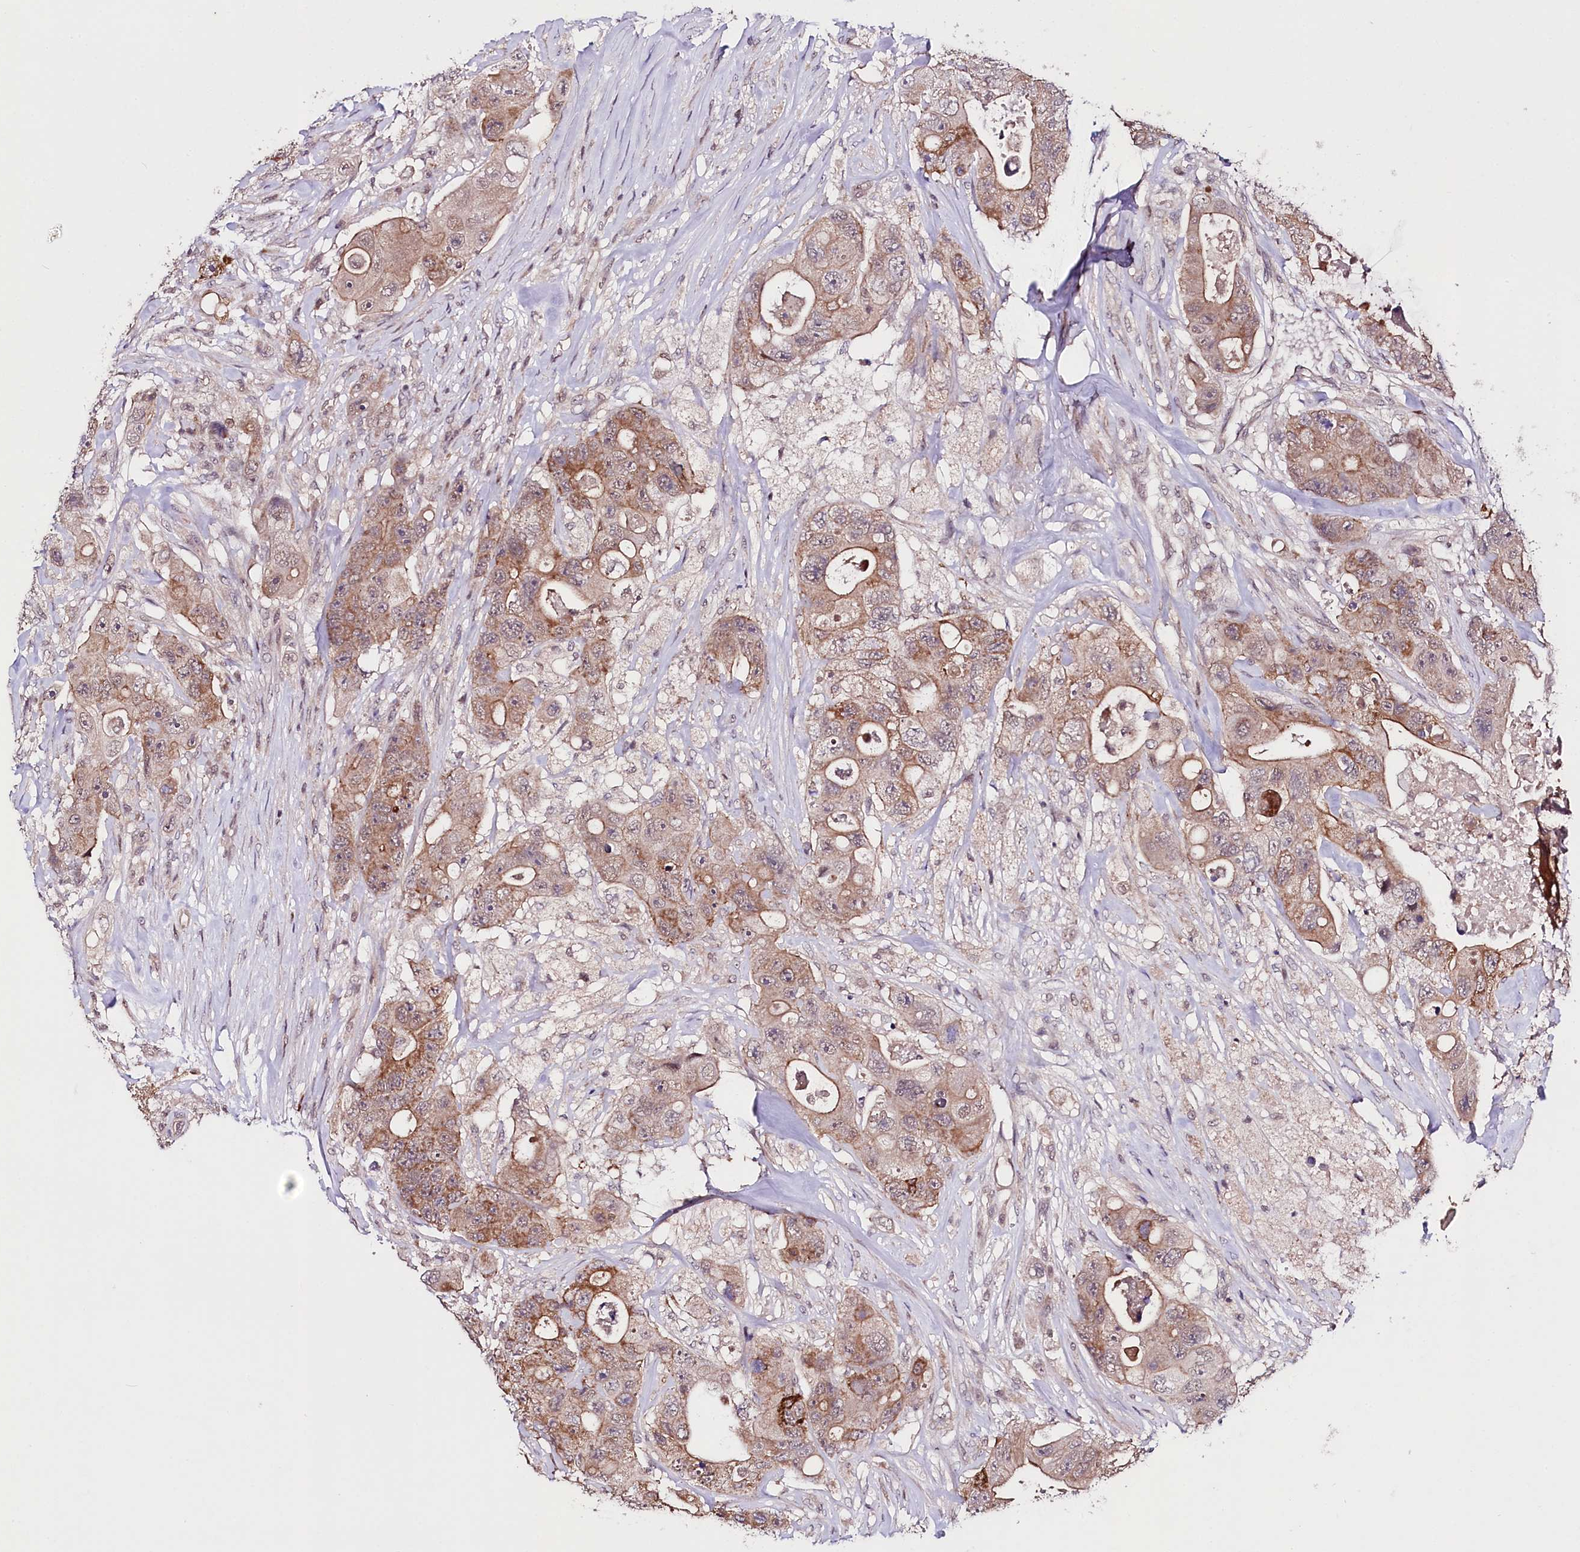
{"staining": {"intensity": "moderate", "quantity": ">75%", "location": "cytoplasmic/membranous"}, "tissue": "colorectal cancer", "cell_type": "Tumor cells", "image_type": "cancer", "snomed": [{"axis": "morphology", "description": "Adenocarcinoma, NOS"}, {"axis": "topography", "description": "Colon"}], "caption": "Brown immunohistochemical staining in colorectal cancer (adenocarcinoma) displays moderate cytoplasmic/membranous expression in approximately >75% of tumor cells. Using DAB (brown) and hematoxylin (blue) stains, captured at high magnification using brightfield microscopy.", "gene": "TAFAZZIN", "patient": {"sex": "female", "age": 46}}